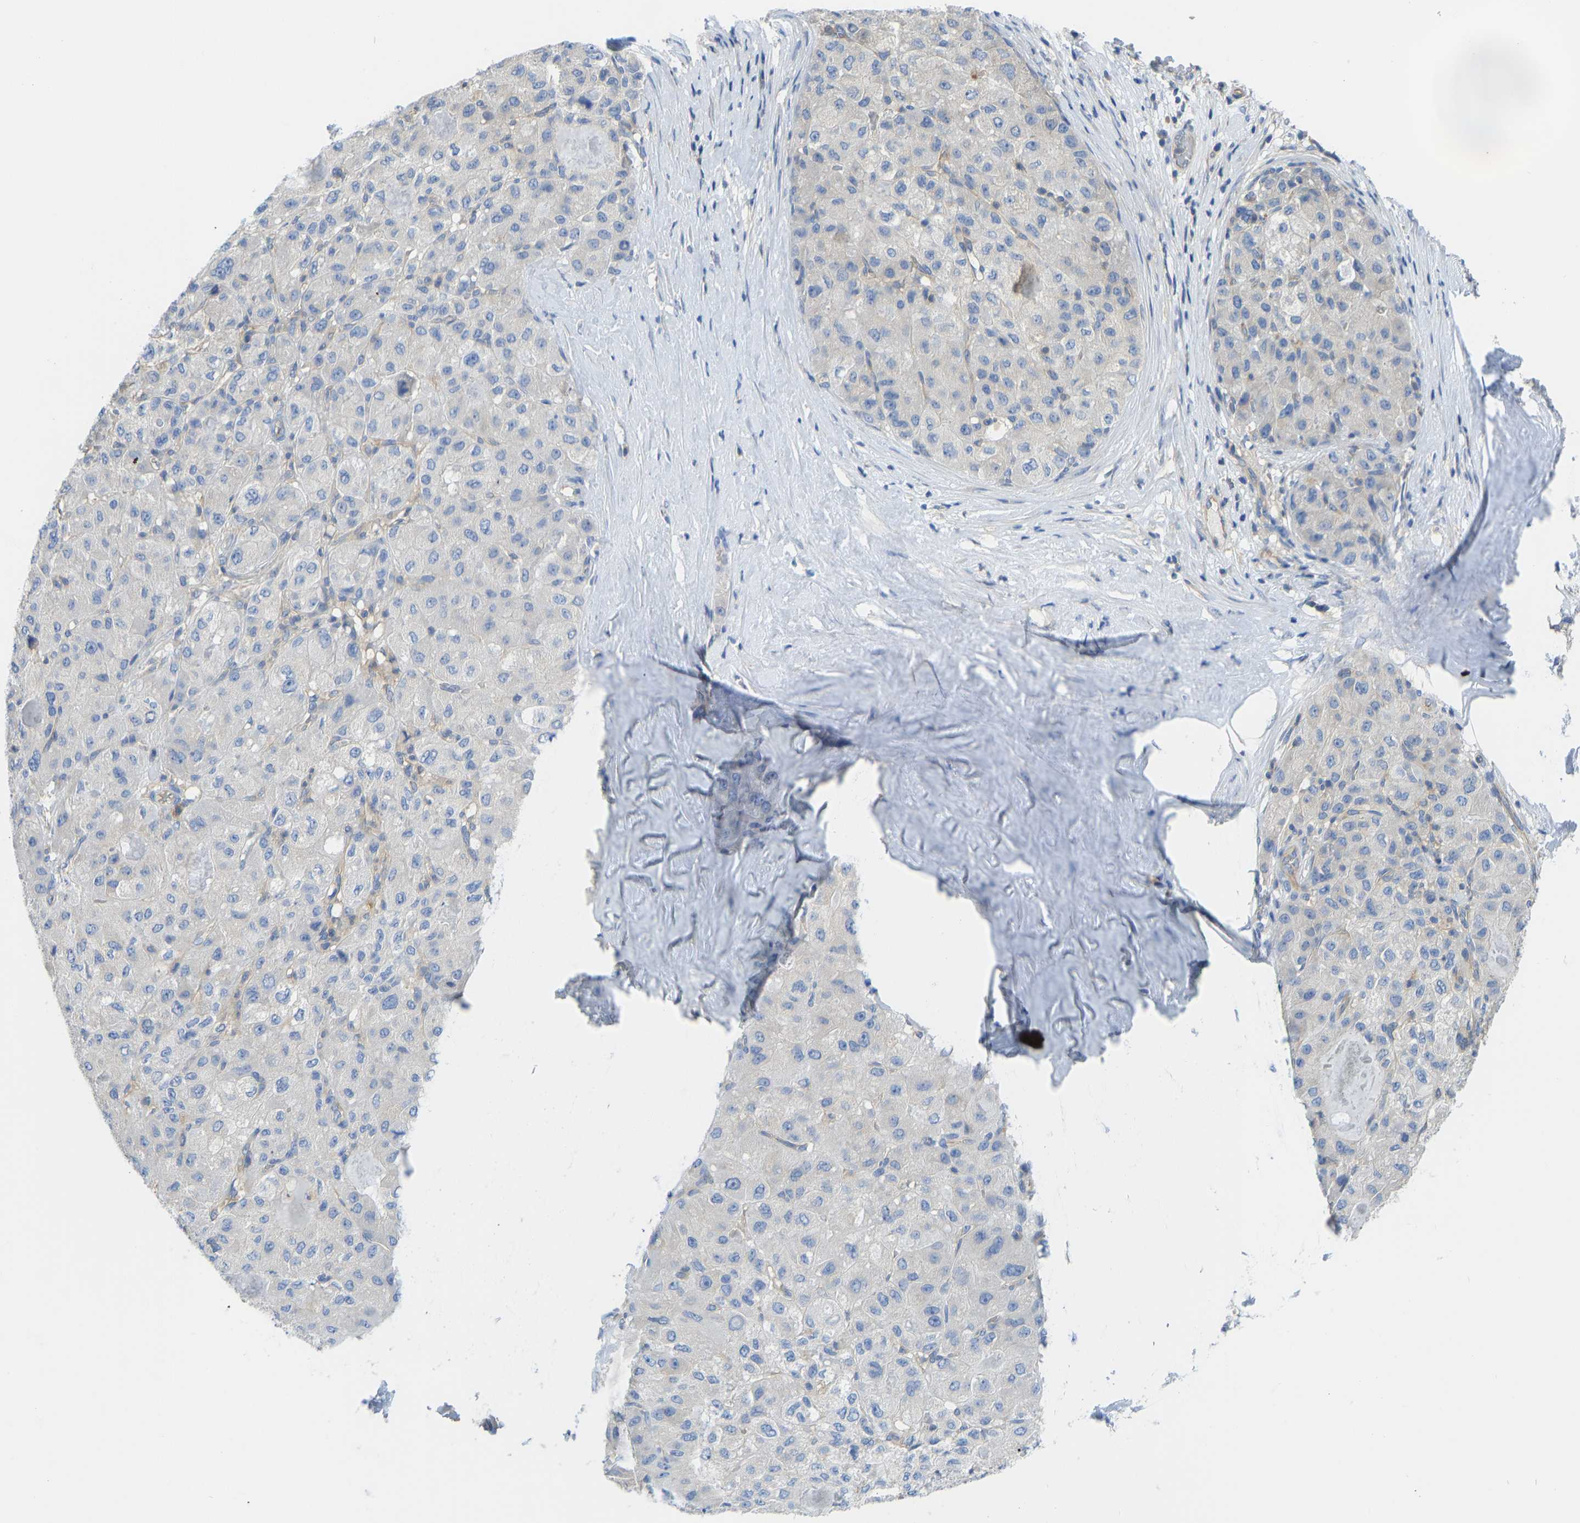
{"staining": {"intensity": "negative", "quantity": "none", "location": "none"}, "tissue": "liver cancer", "cell_type": "Tumor cells", "image_type": "cancer", "snomed": [{"axis": "morphology", "description": "Carcinoma, Hepatocellular, NOS"}, {"axis": "topography", "description": "Liver"}], "caption": "DAB (3,3'-diaminobenzidine) immunohistochemical staining of liver cancer (hepatocellular carcinoma) exhibits no significant expression in tumor cells.", "gene": "PPP3CA", "patient": {"sex": "male", "age": 80}}